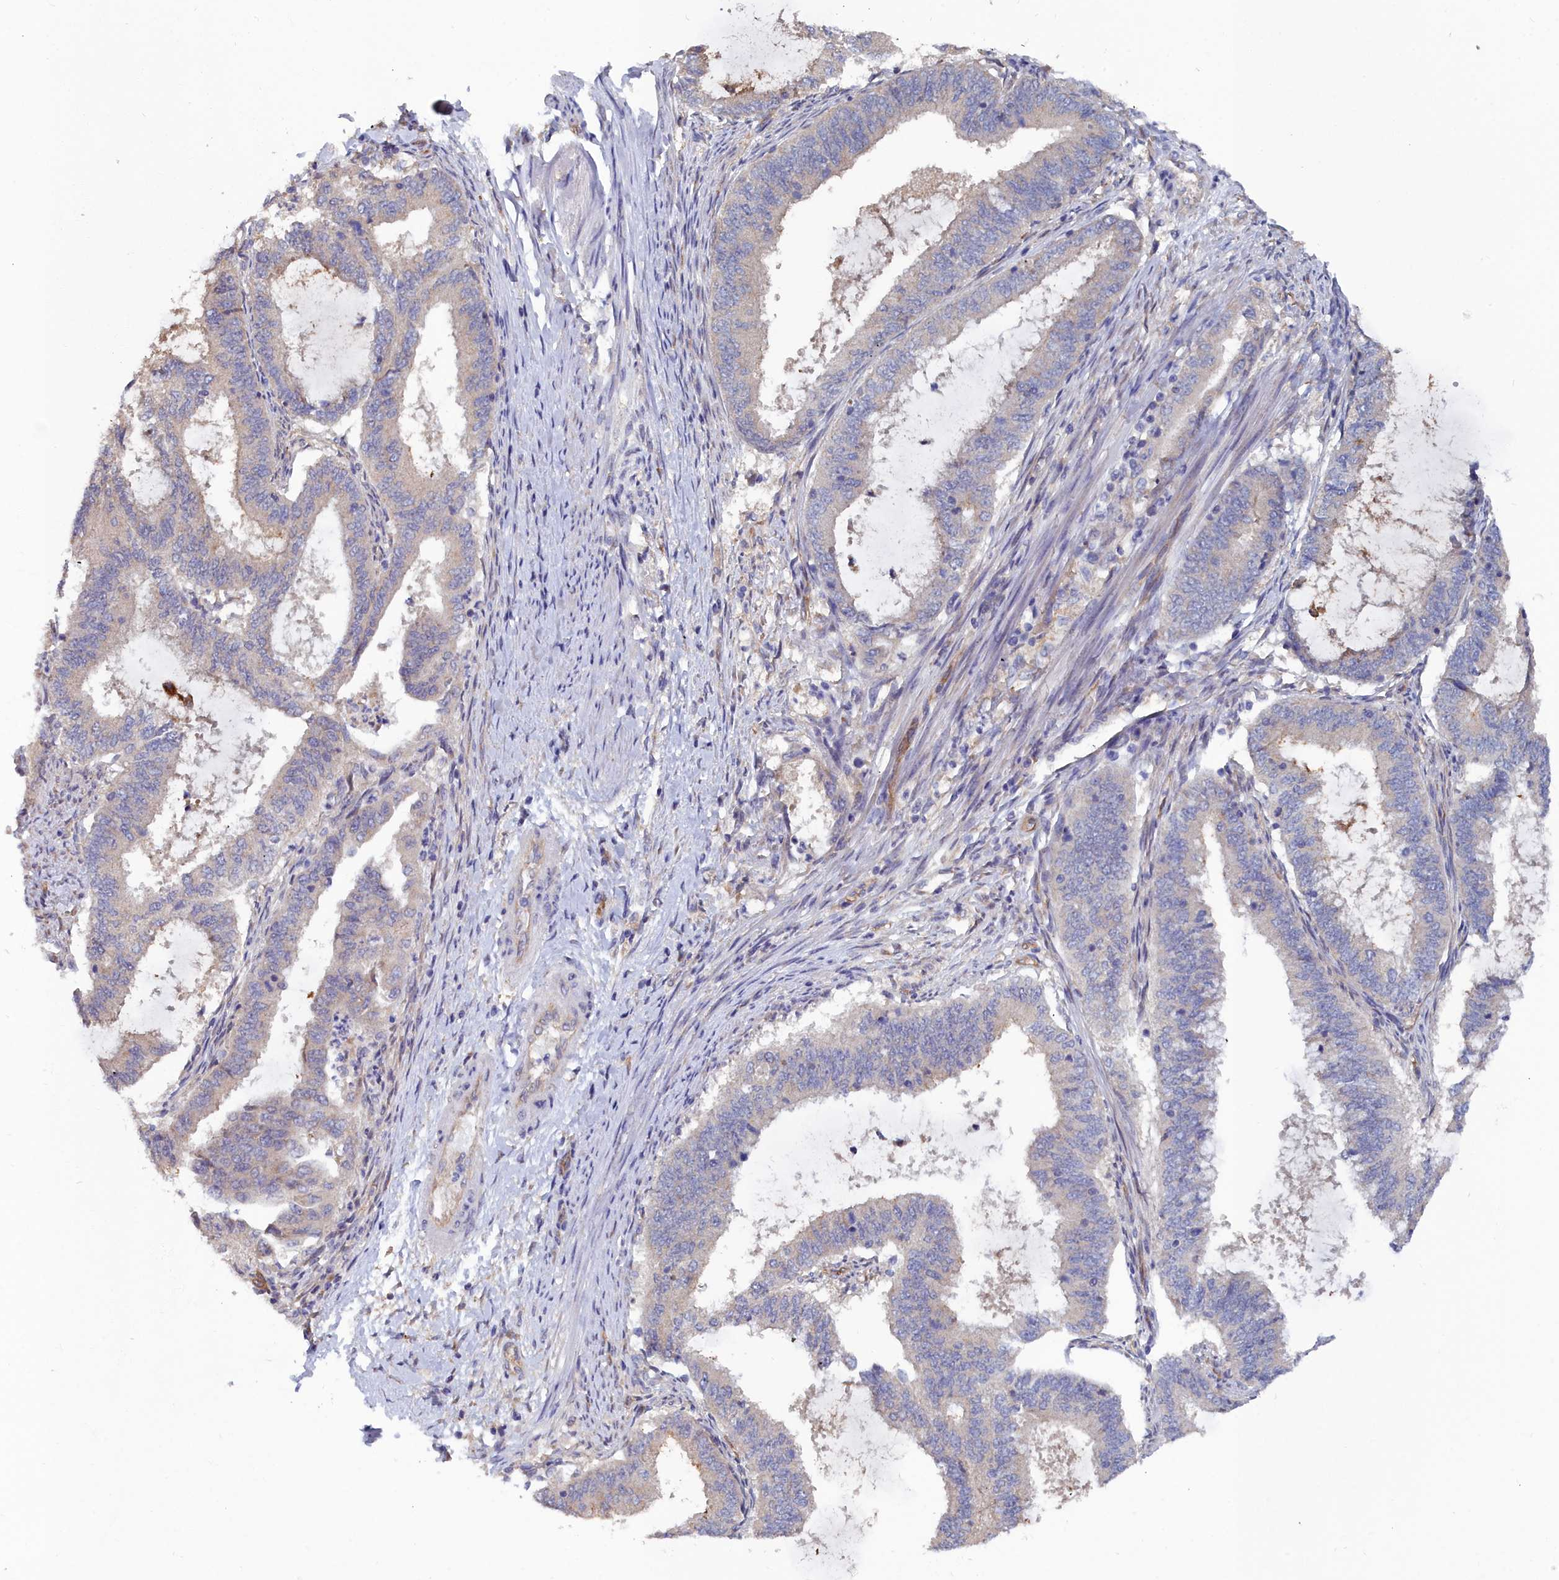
{"staining": {"intensity": "weak", "quantity": "<25%", "location": "cytoplasmic/membranous"}, "tissue": "endometrial cancer", "cell_type": "Tumor cells", "image_type": "cancer", "snomed": [{"axis": "morphology", "description": "Adenocarcinoma, NOS"}, {"axis": "topography", "description": "Endometrium"}], "caption": "This micrograph is of endometrial cancer (adenocarcinoma) stained with IHC to label a protein in brown with the nuclei are counter-stained blue. There is no staining in tumor cells. (DAB immunohistochemistry (IHC), high magnification).", "gene": "RDX", "patient": {"sex": "female", "age": 51}}